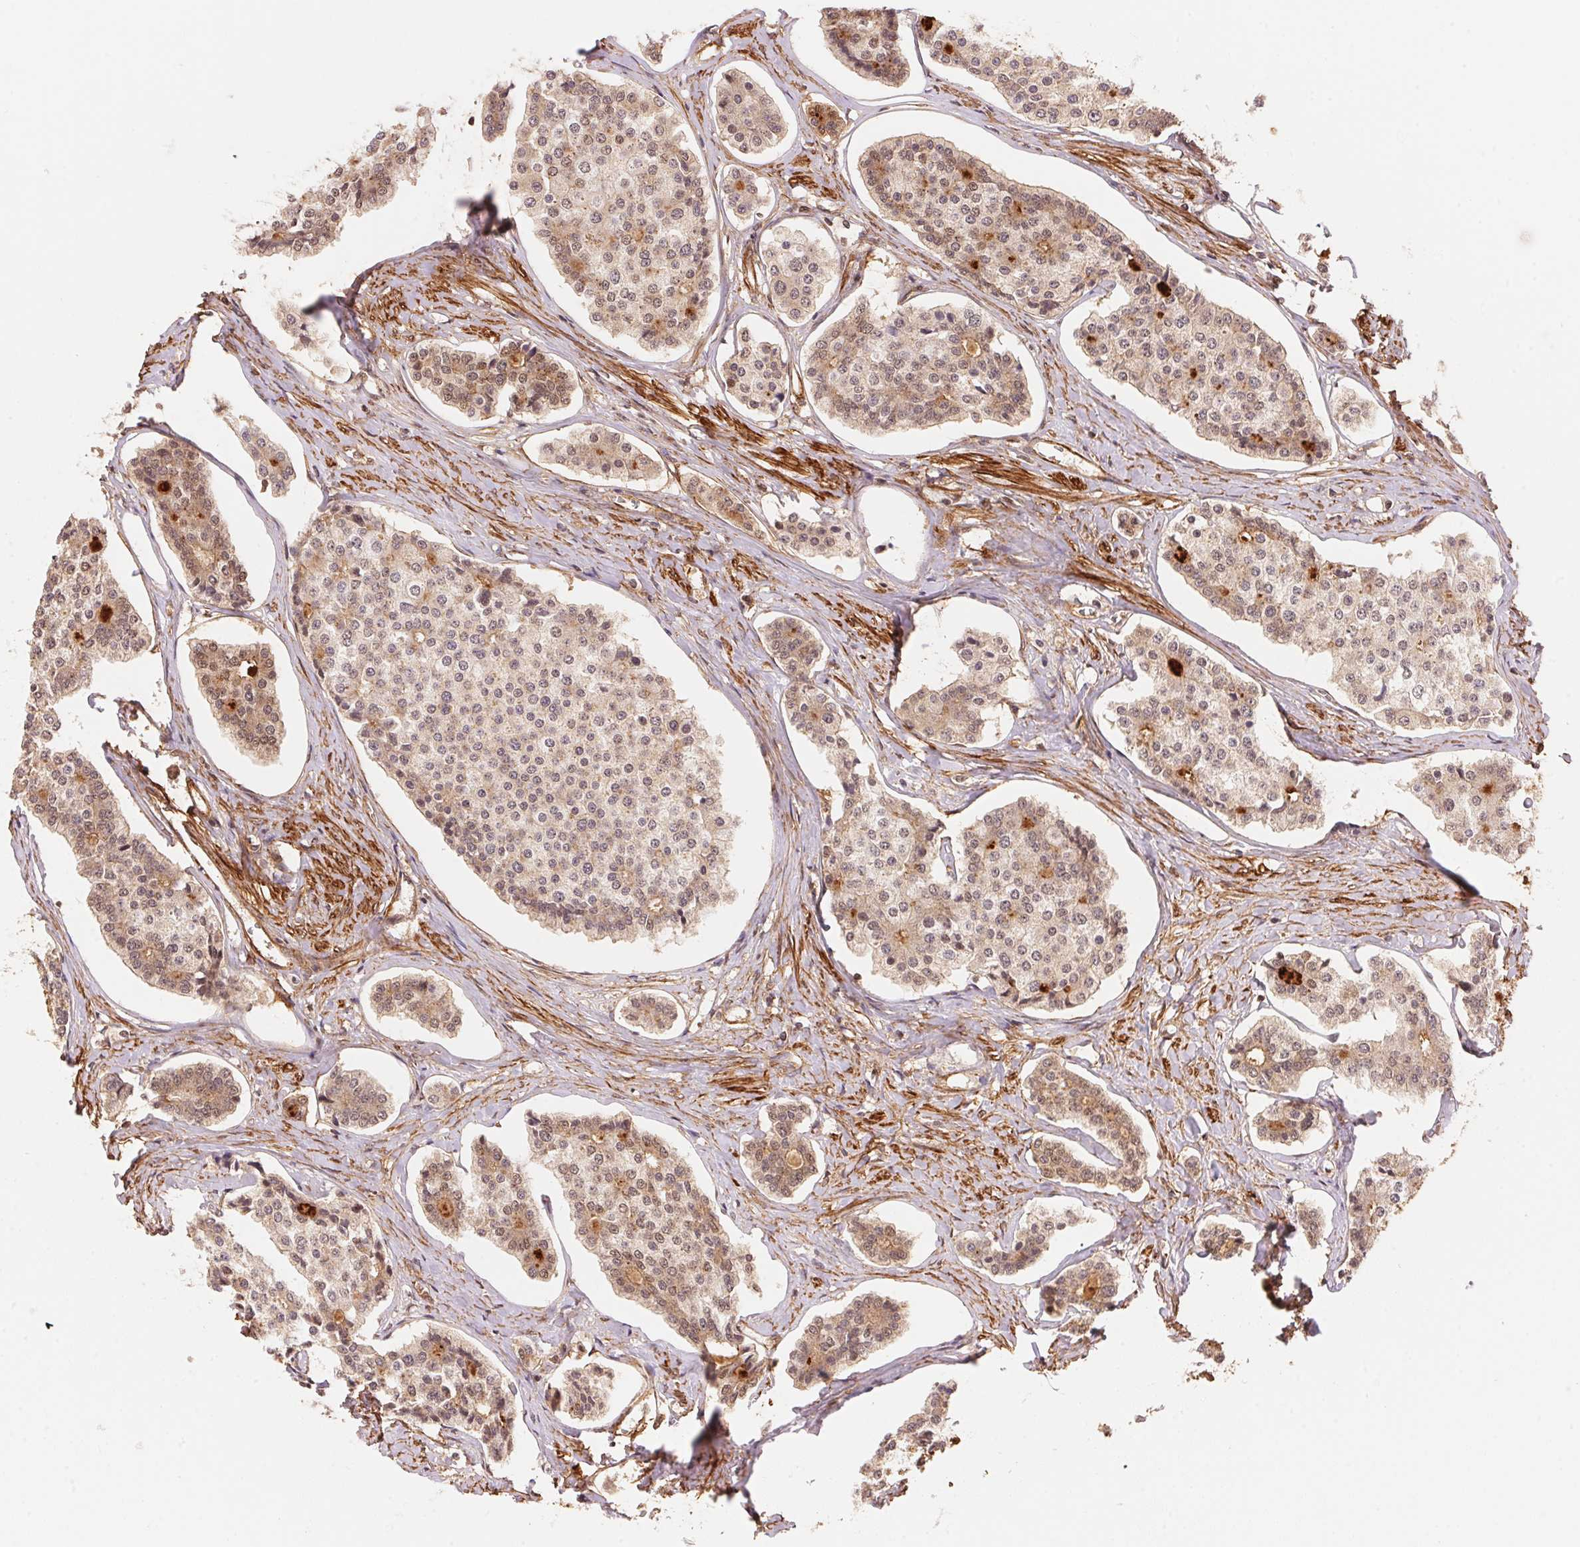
{"staining": {"intensity": "weak", "quantity": ">75%", "location": "cytoplasmic/membranous,nuclear"}, "tissue": "carcinoid", "cell_type": "Tumor cells", "image_type": "cancer", "snomed": [{"axis": "morphology", "description": "Carcinoid, malignant, NOS"}, {"axis": "topography", "description": "Small intestine"}], "caption": "DAB immunohistochemical staining of carcinoid (malignant) displays weak cytoplasmic/membranous and nuclear protein staining in approximately >75% of tumor cells.", "gene": "TNIP2", "patient": {"sex": "female", "age": 65}}